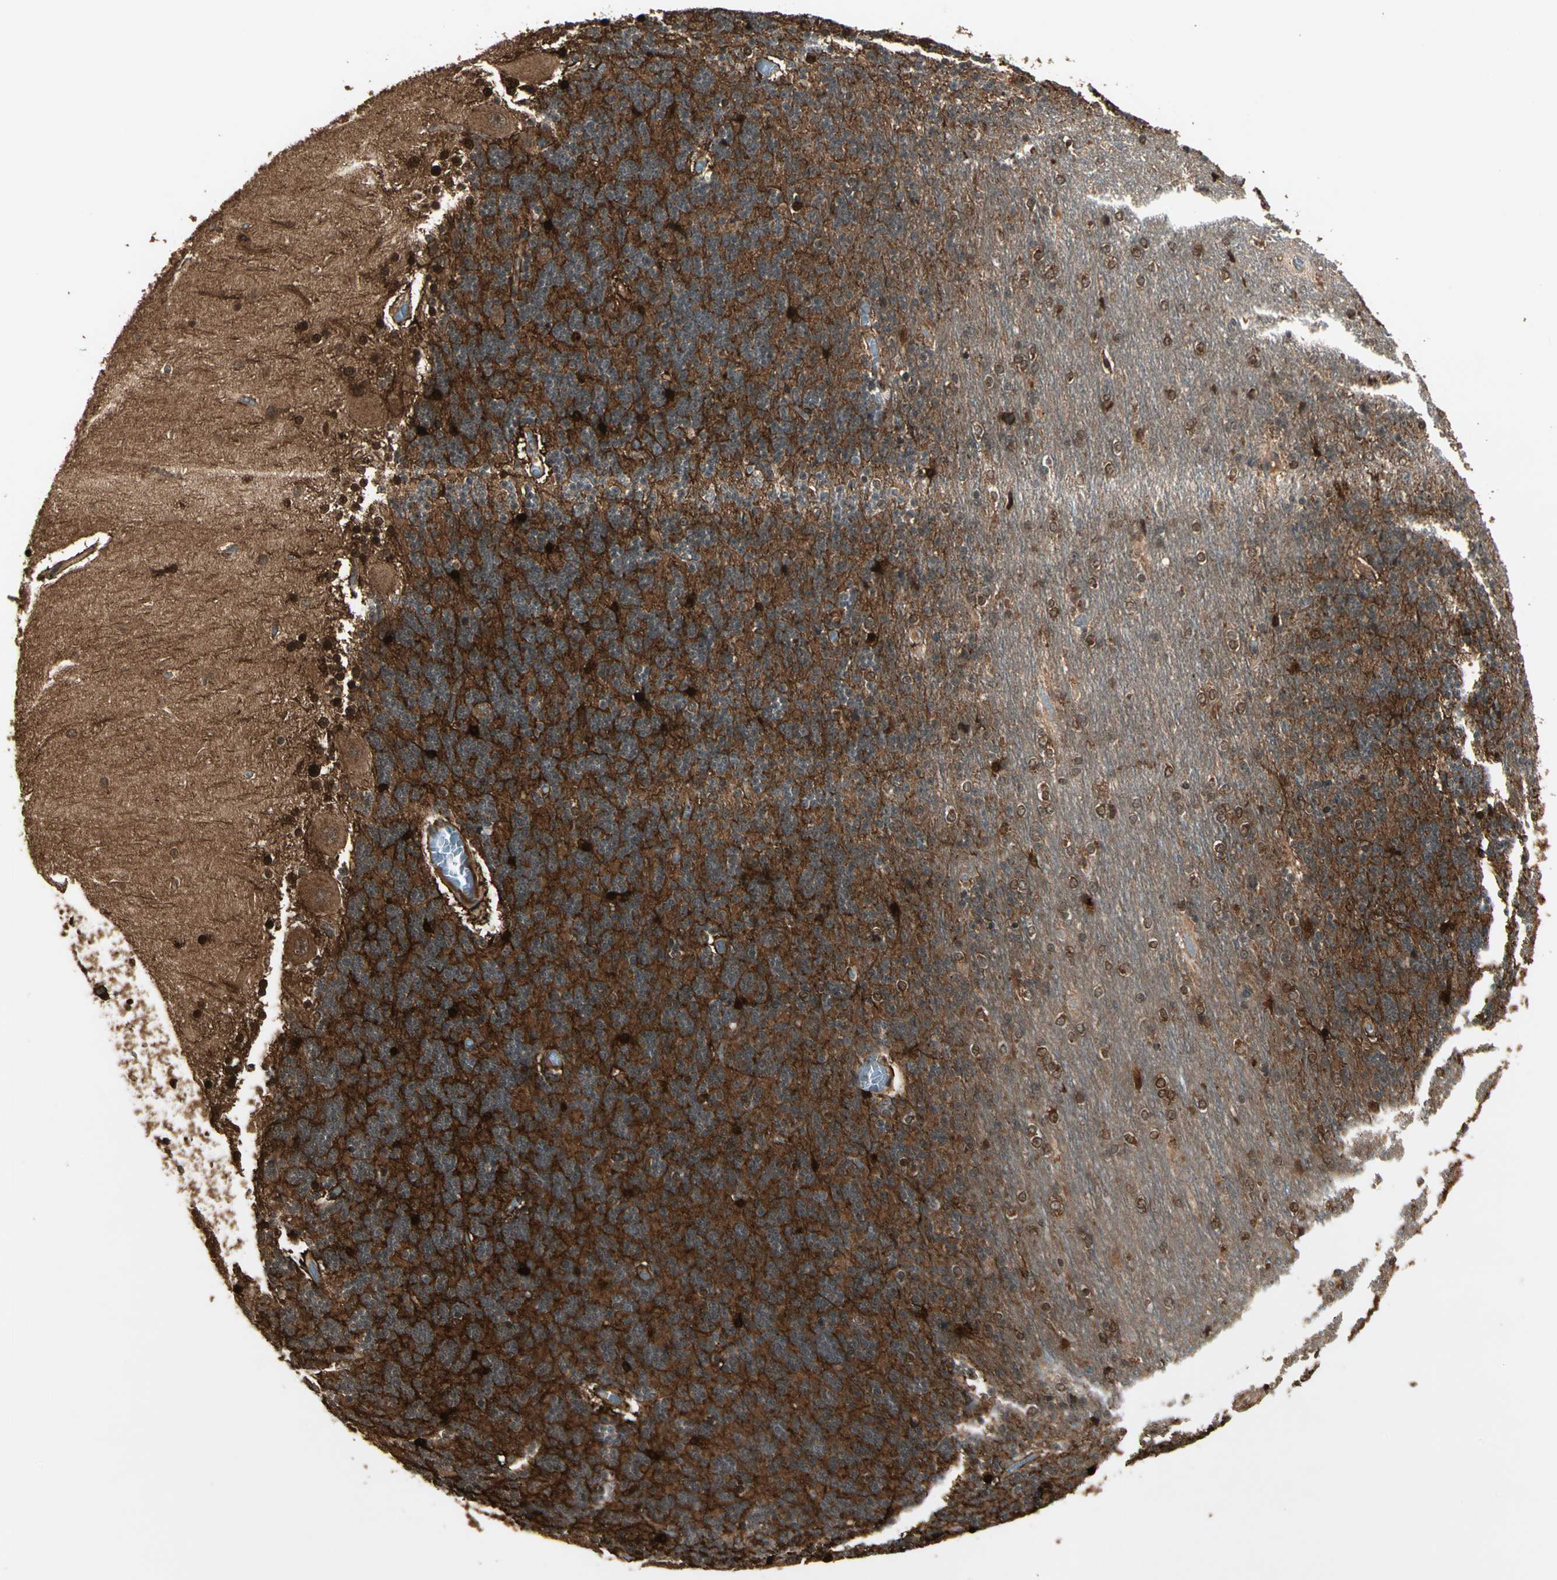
{"staining": {"intensity": "strong", "quantity": ">75%", "location": "cytoplasmic/membranous"}, "tissue": "cerebellum", "cell_type": "Cells in granular layer", "image_type": "normal", "snomed": [{"axis": "morphology", "description": "Normal tissue, NOS"}, {"axis": "topography", "description": "Cerebellum"}], "caption": "A brown stain highlights strong cytoplasmic/membranous expression of a protein in cells in granular layer of unremarkable cerebellum. (Brightfield microscopy of DAB IHC at high magnification).", "gene": "GLUL", "patient": {"sex": "female", "age": 54}}